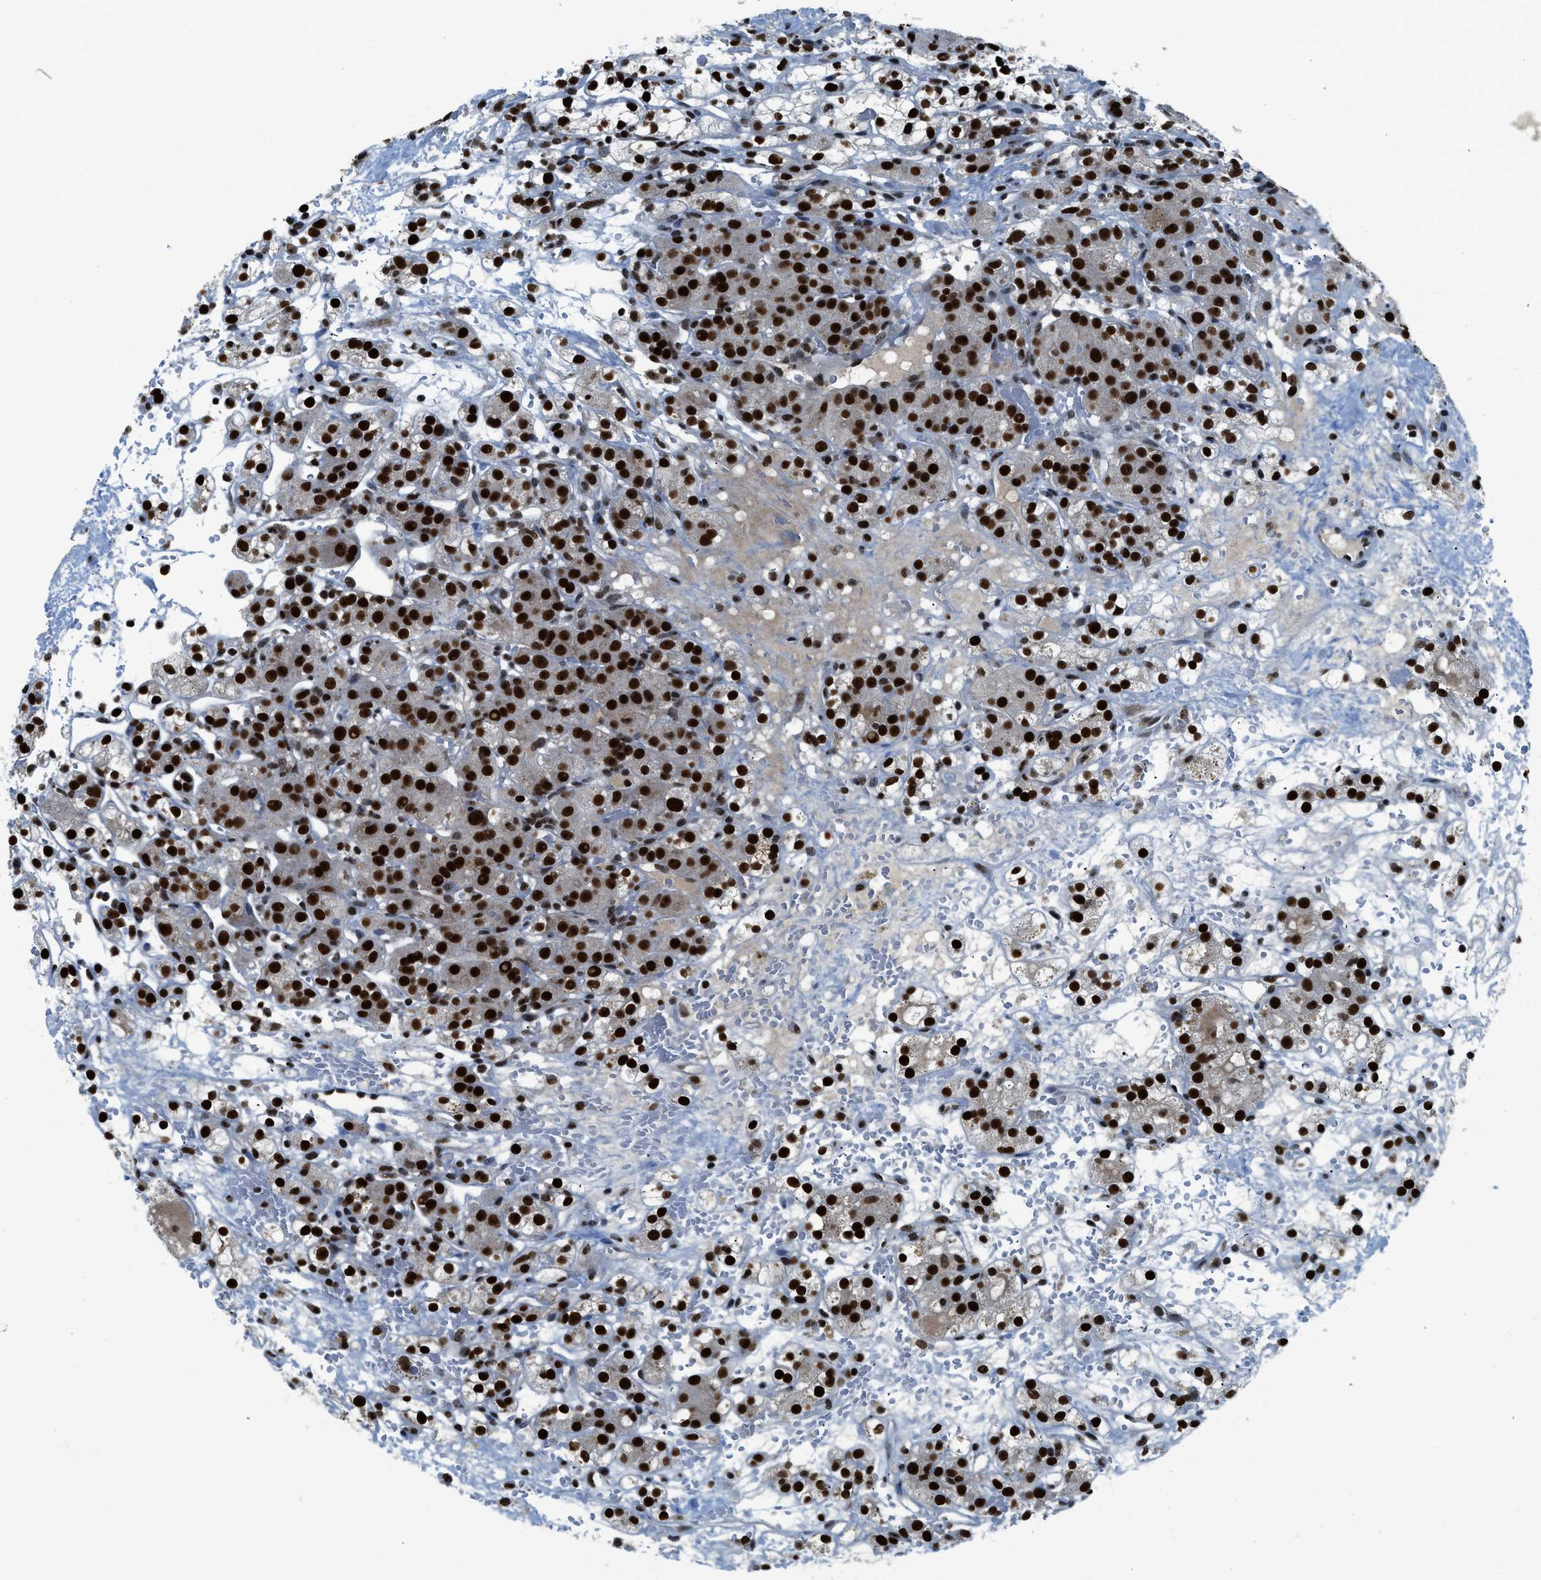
{"staining": {"intensity": "strong", "quantity": ">75%", "location": "nuclear"}, "tissue": "renal cancer", "cell_type": "Tumor cells", "image_type": "cancer", "snomed": [{"axis": "morphology", "description": "Adenocarcinoma, NOS"}, {"axis": "topography", "description": "Kidney"}], "caption": "An immunohistochemistry histopathology image of tumor tissue is shown. Protein staining in brown shows strong nuclear positivity in renal adenocarcinoma within tumor cells.", "gene": "RAD51B", "patient": {"sex": "male", "age": 61}}